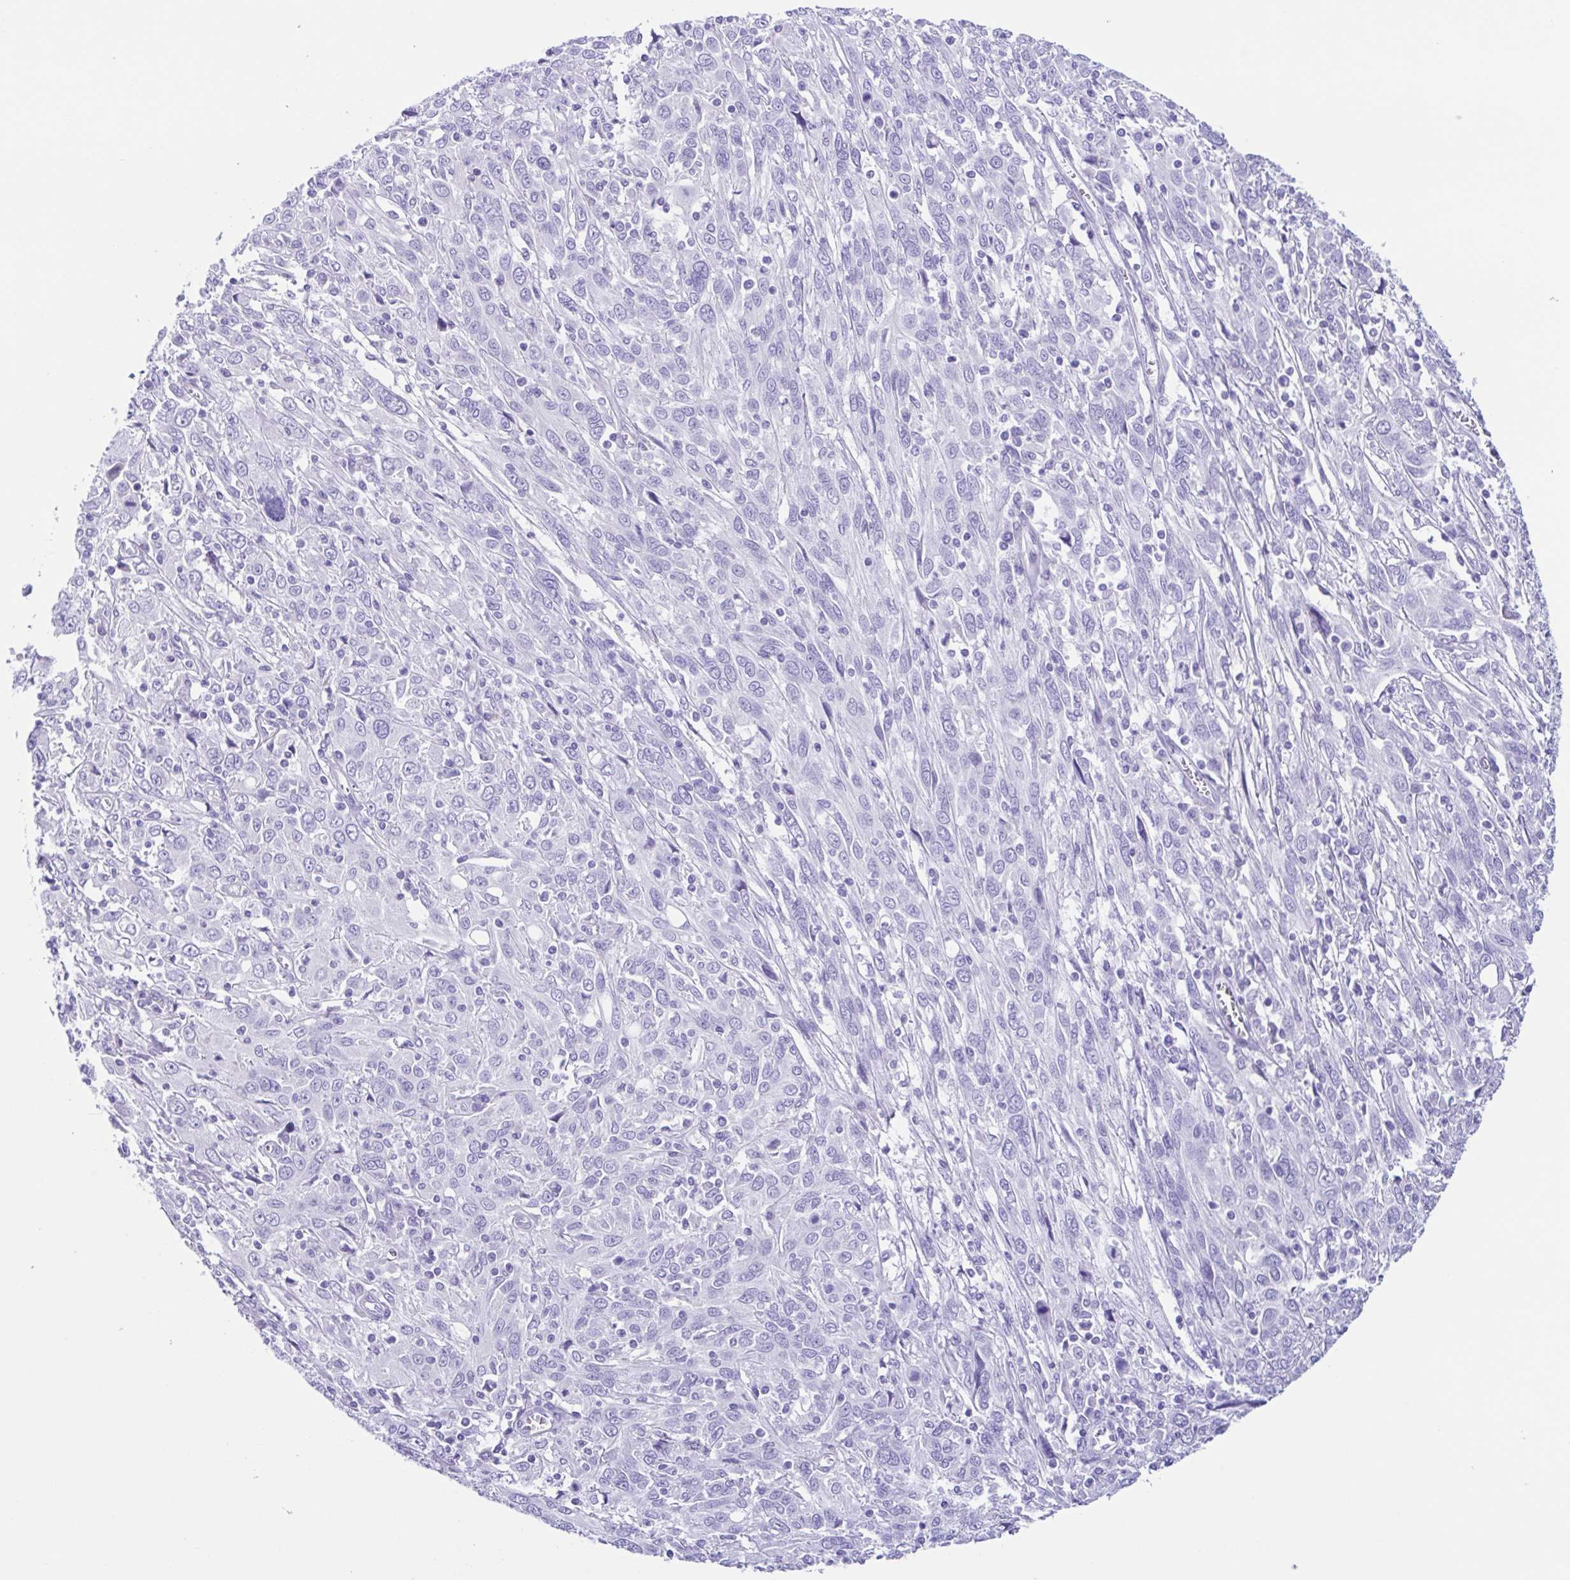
{"staining": {"intensity": "negative", "quantity": "none", "location": "none"}, "tissue": "cervical cancer", "cell_type": "Tumor cells", "image_type": "cancer", "snomed": [{"axis": "morphology", "description": "Squamous cell carcinoma, NOS"}, {"axis": "topography", "description": "Cervix"}], "caption": "A photomicrograph of human cervical cancer is negative for staining in tumor cells.", "gene": "ACTRT3", "patient": {"sex": "female", "age": 46}}